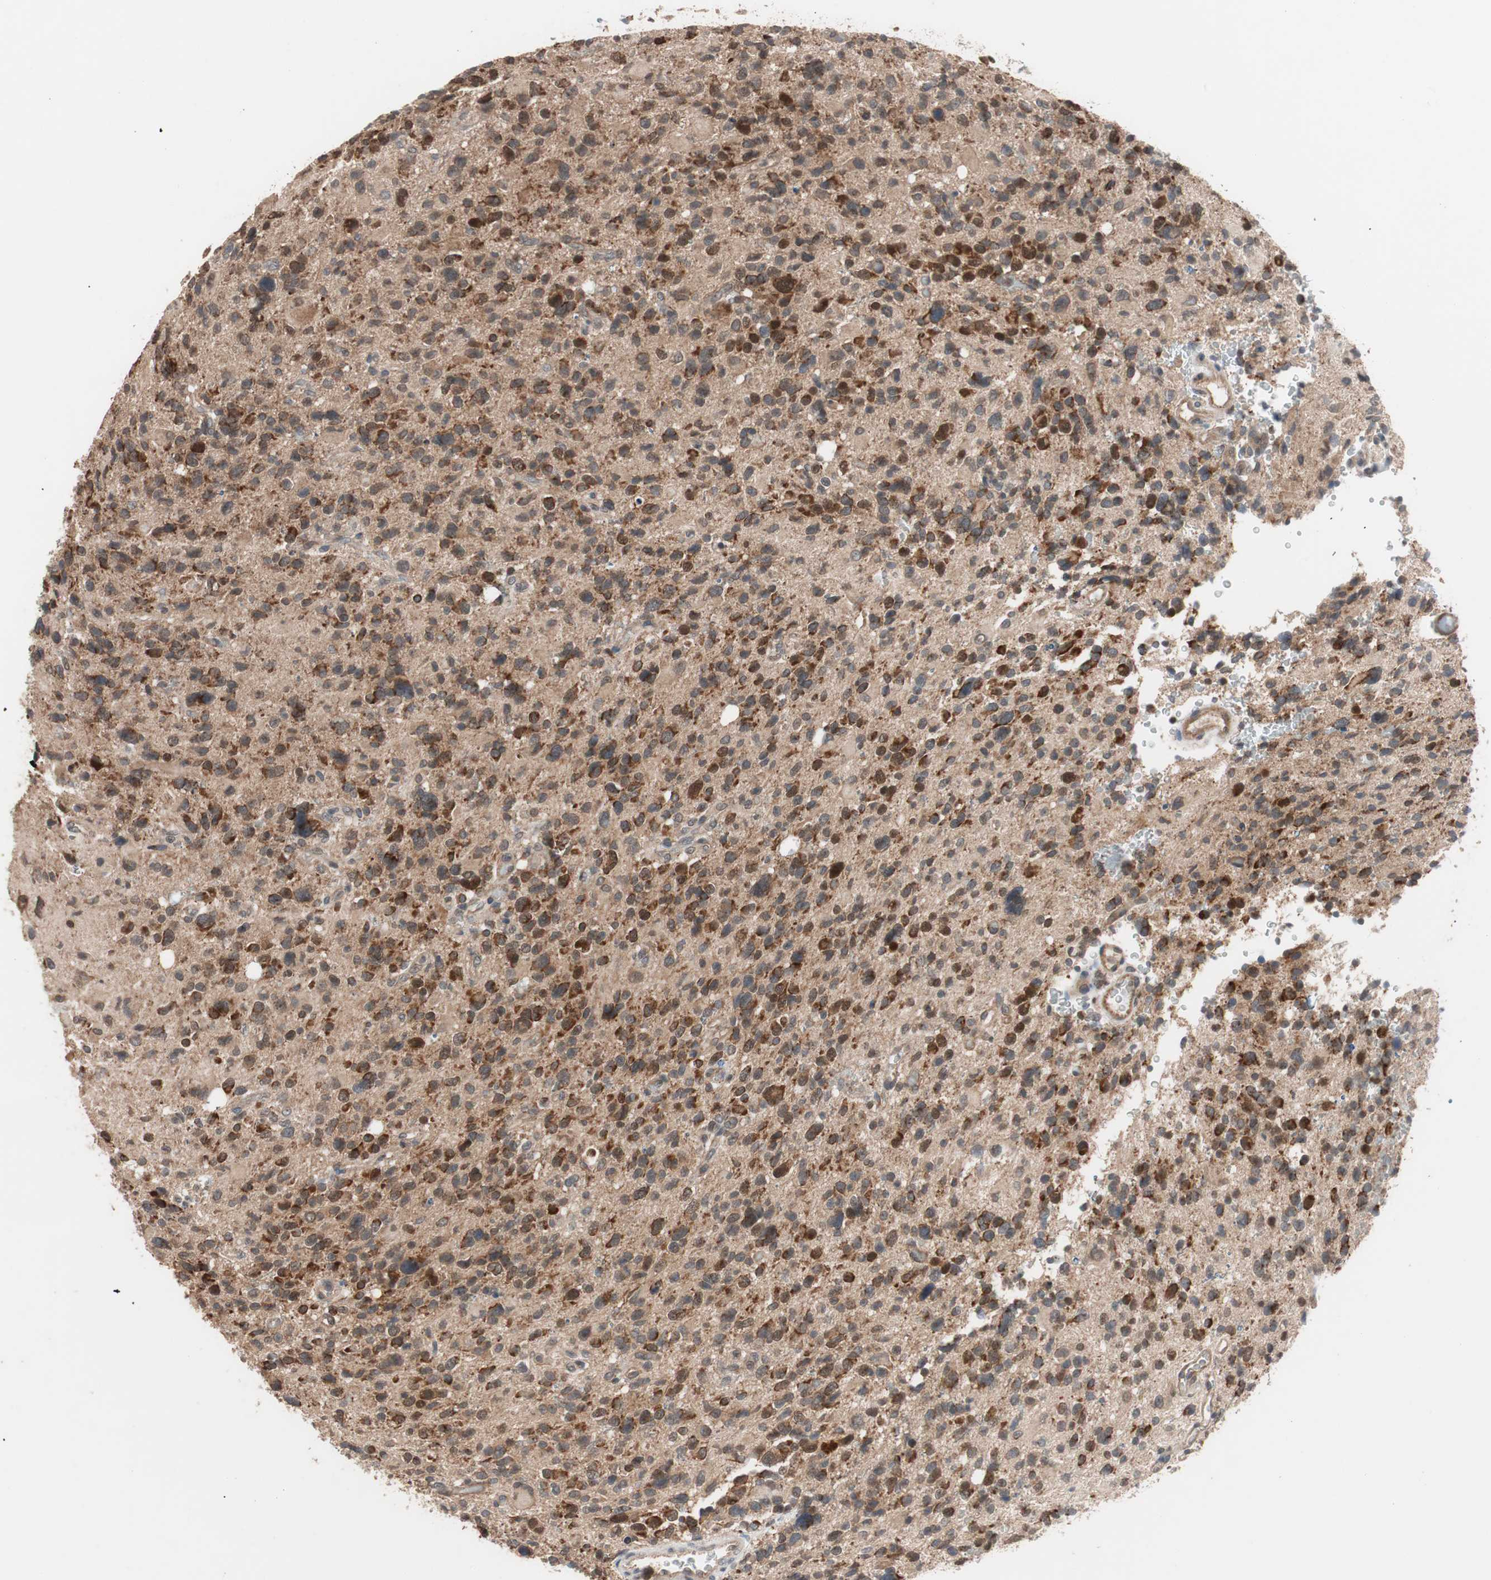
{"staining": {"intensity": "strong", "quantity": ">75%", "location": "cytoplasmic/membranous"}, "tissue": "glioma", "cell_type": "Tumor cells", "image_type": "cancer", "snomed": [{"axis": "morphology", "description": "Glioma, malignant, High grade"}, {"axis": "topography", "description": "Brain"}], "caption": "Immunohistochemistry micrograph of human malignant high-grade glioma stained for a protein (brown), which displays high levels of strong cytoplasmic/membranous expression in approximately >75% of tumor cells.", "gene": "HMBS", "patient": {"sex": "male", "age": 48}}